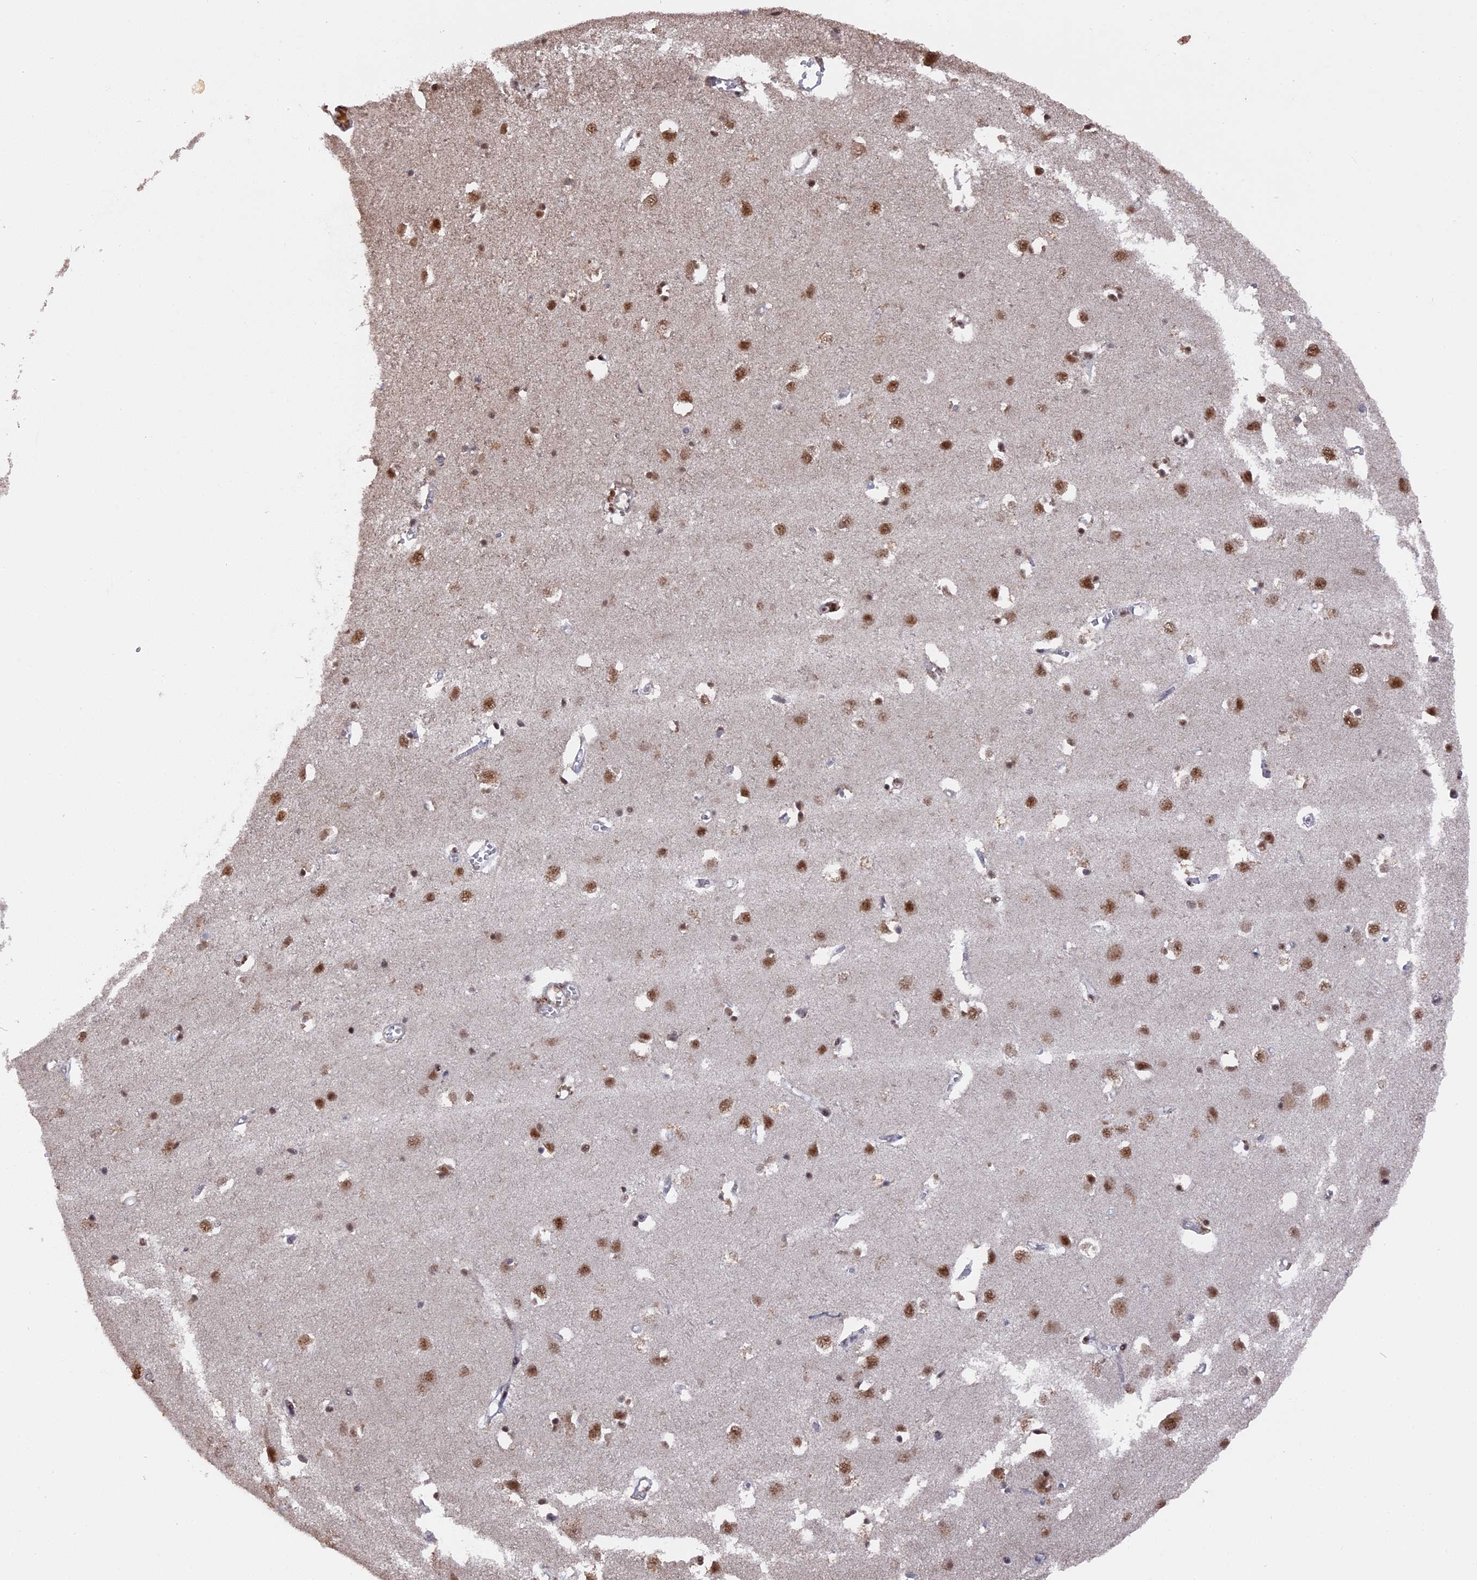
{"staining": {"intensity": "moderate", "quantity": ">75%", "location": "nuclear"}, "tissue": "cerebral cortex", "cell_type": "Endothelial cells", "image_type": "normal", "snomed": [{"axis": "morphology", "description": "Normal tissue, NOS"}, {"axis": "topography", "description": "Cerebral cortex"}], "caption": "Protein expression analysis of normal cerebral cortex displays moderate nuclear expression in about >75% of endothelial cells.", "gene": "SF3A2", "patient": {"sex": "female", "age": 64}}